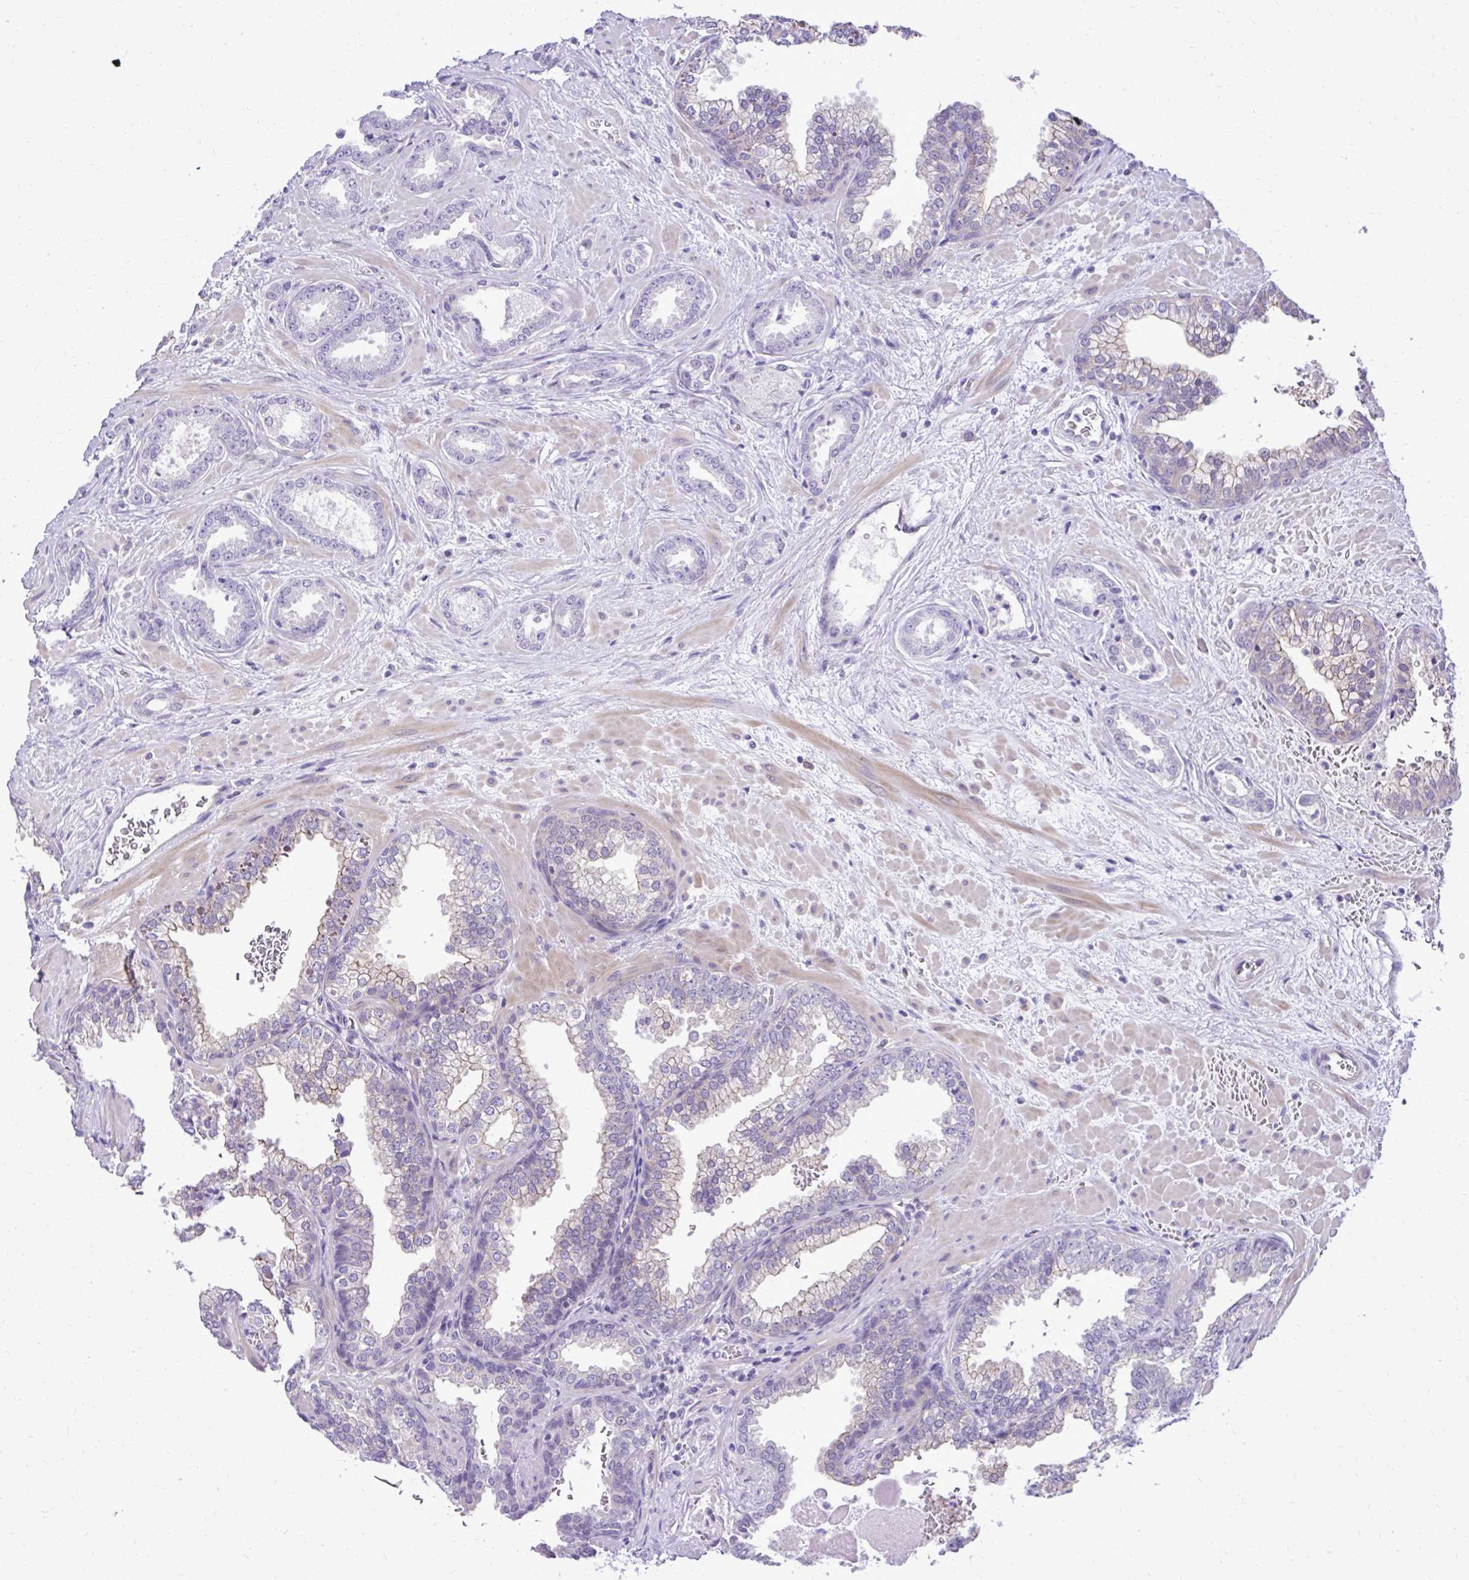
{"staining": {"intensity": "negative", "quantity": "none", "location": "none"}, "tissue": "prostate cancer", "cell_type": "Tumor cells", "image_type": "cancer", "snomed": [{"axis": "morphology", "description": "Adenocarcinoma, High grade"}, {"axis": "topography", "description": "Prostate"}], "caption": "The image shows no staining of tumor cells in prostate cancer.", "gene": "RASL11B", "patient": {"sex": "male", "age": 58}}